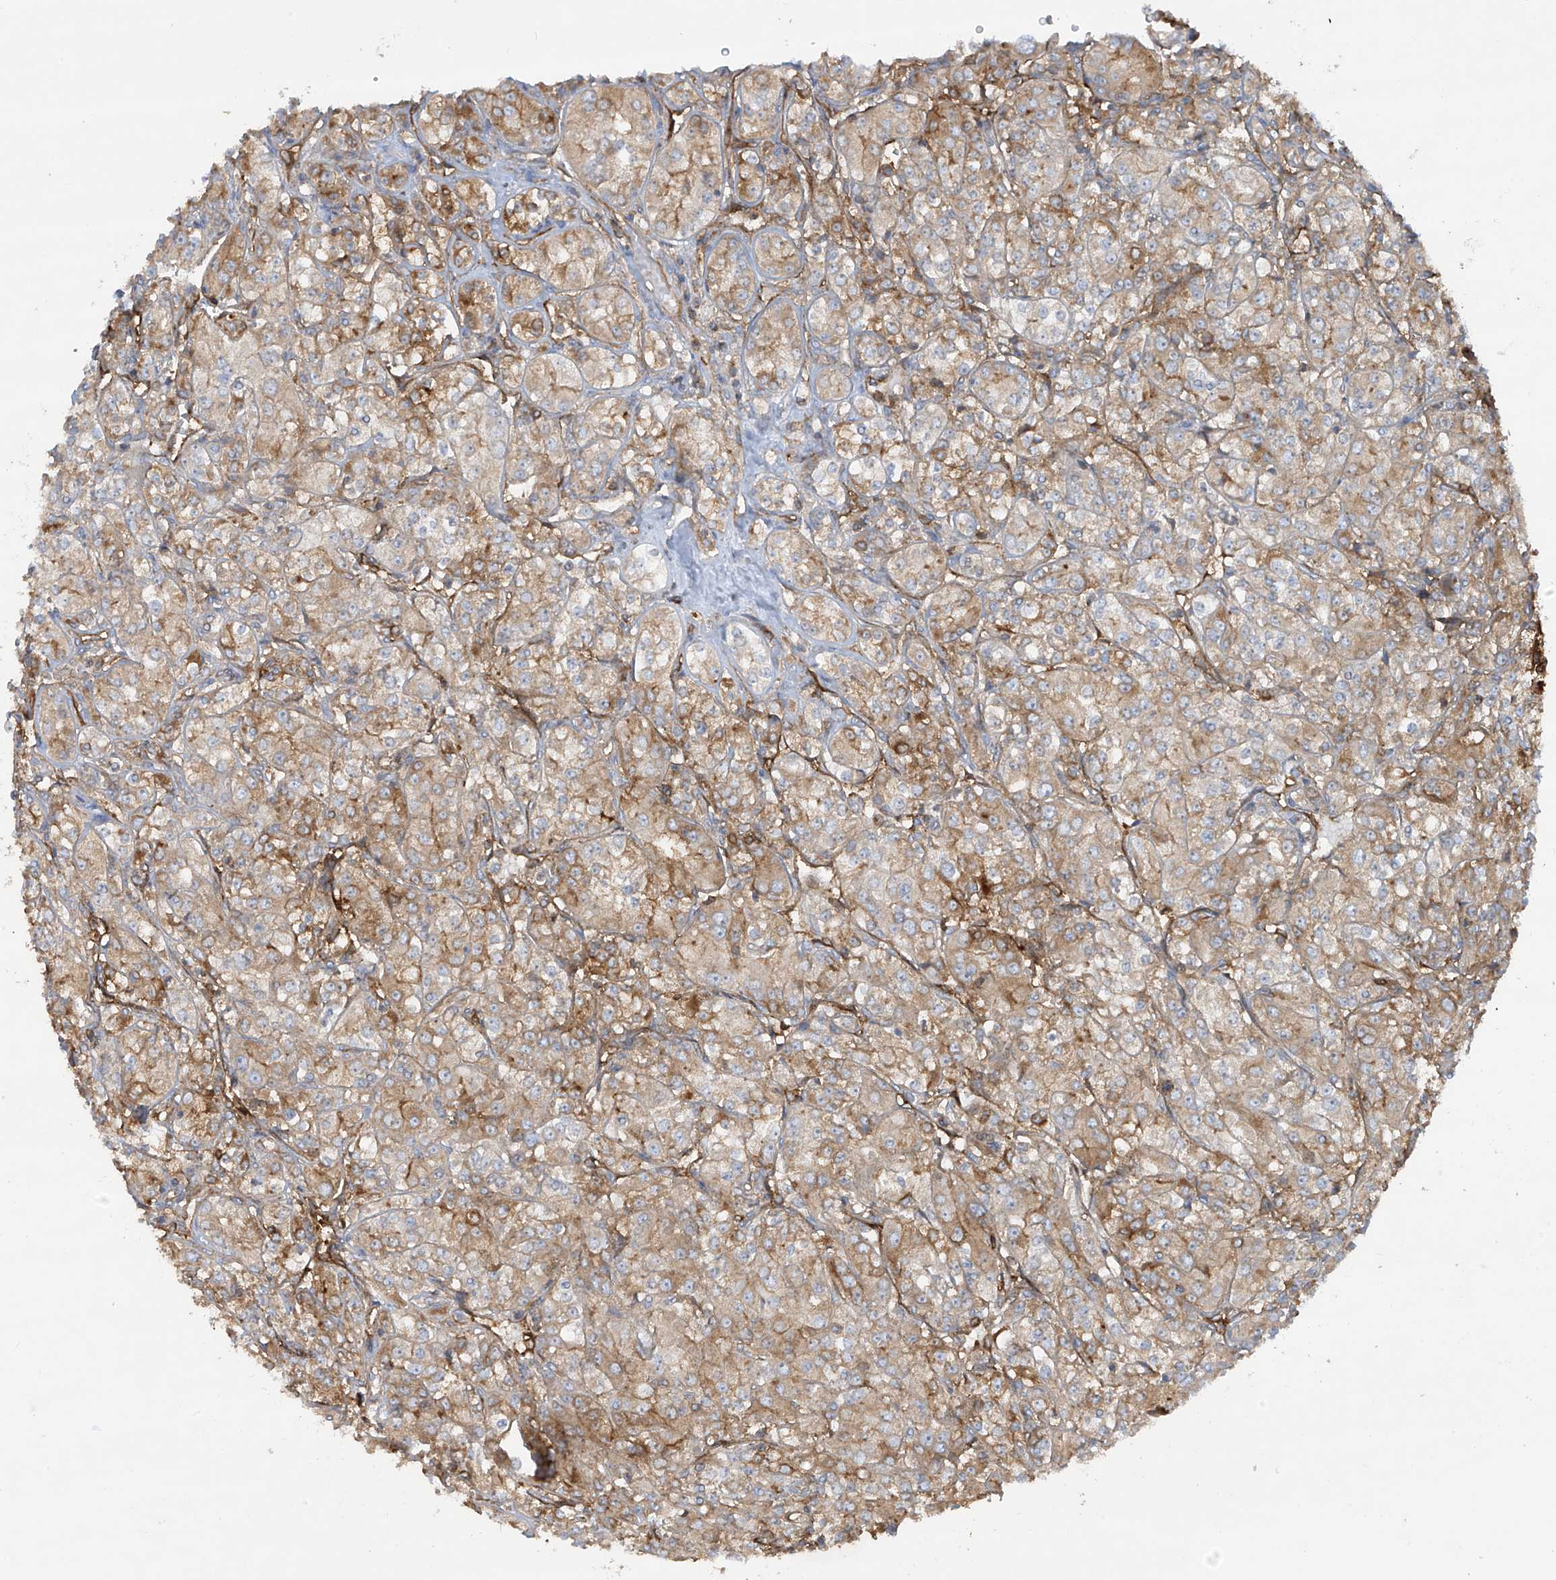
{"staining": {"intensity": "moderate", "quantity": ">75%", "location": "cytoplasmic/membranous"}, "tissue": "renal cancer", "cell_type": "Tumor cells", "image_type": "cancer", "snomed": [{"axis": "morphology", "description": "Adenocarcinoma, NOS"}, {"axis": "topography", "description": "Kidney"}], "caption": "DAB (3,3'-diaminobenzidine) immunohistochemical staining of renal cancer demonstrates moderate cytoplasmic/membranous protein positivity in about >75% of tumor cells.", "gene": "HLA-E", "patient": {"sex": "male", "age": 77}}